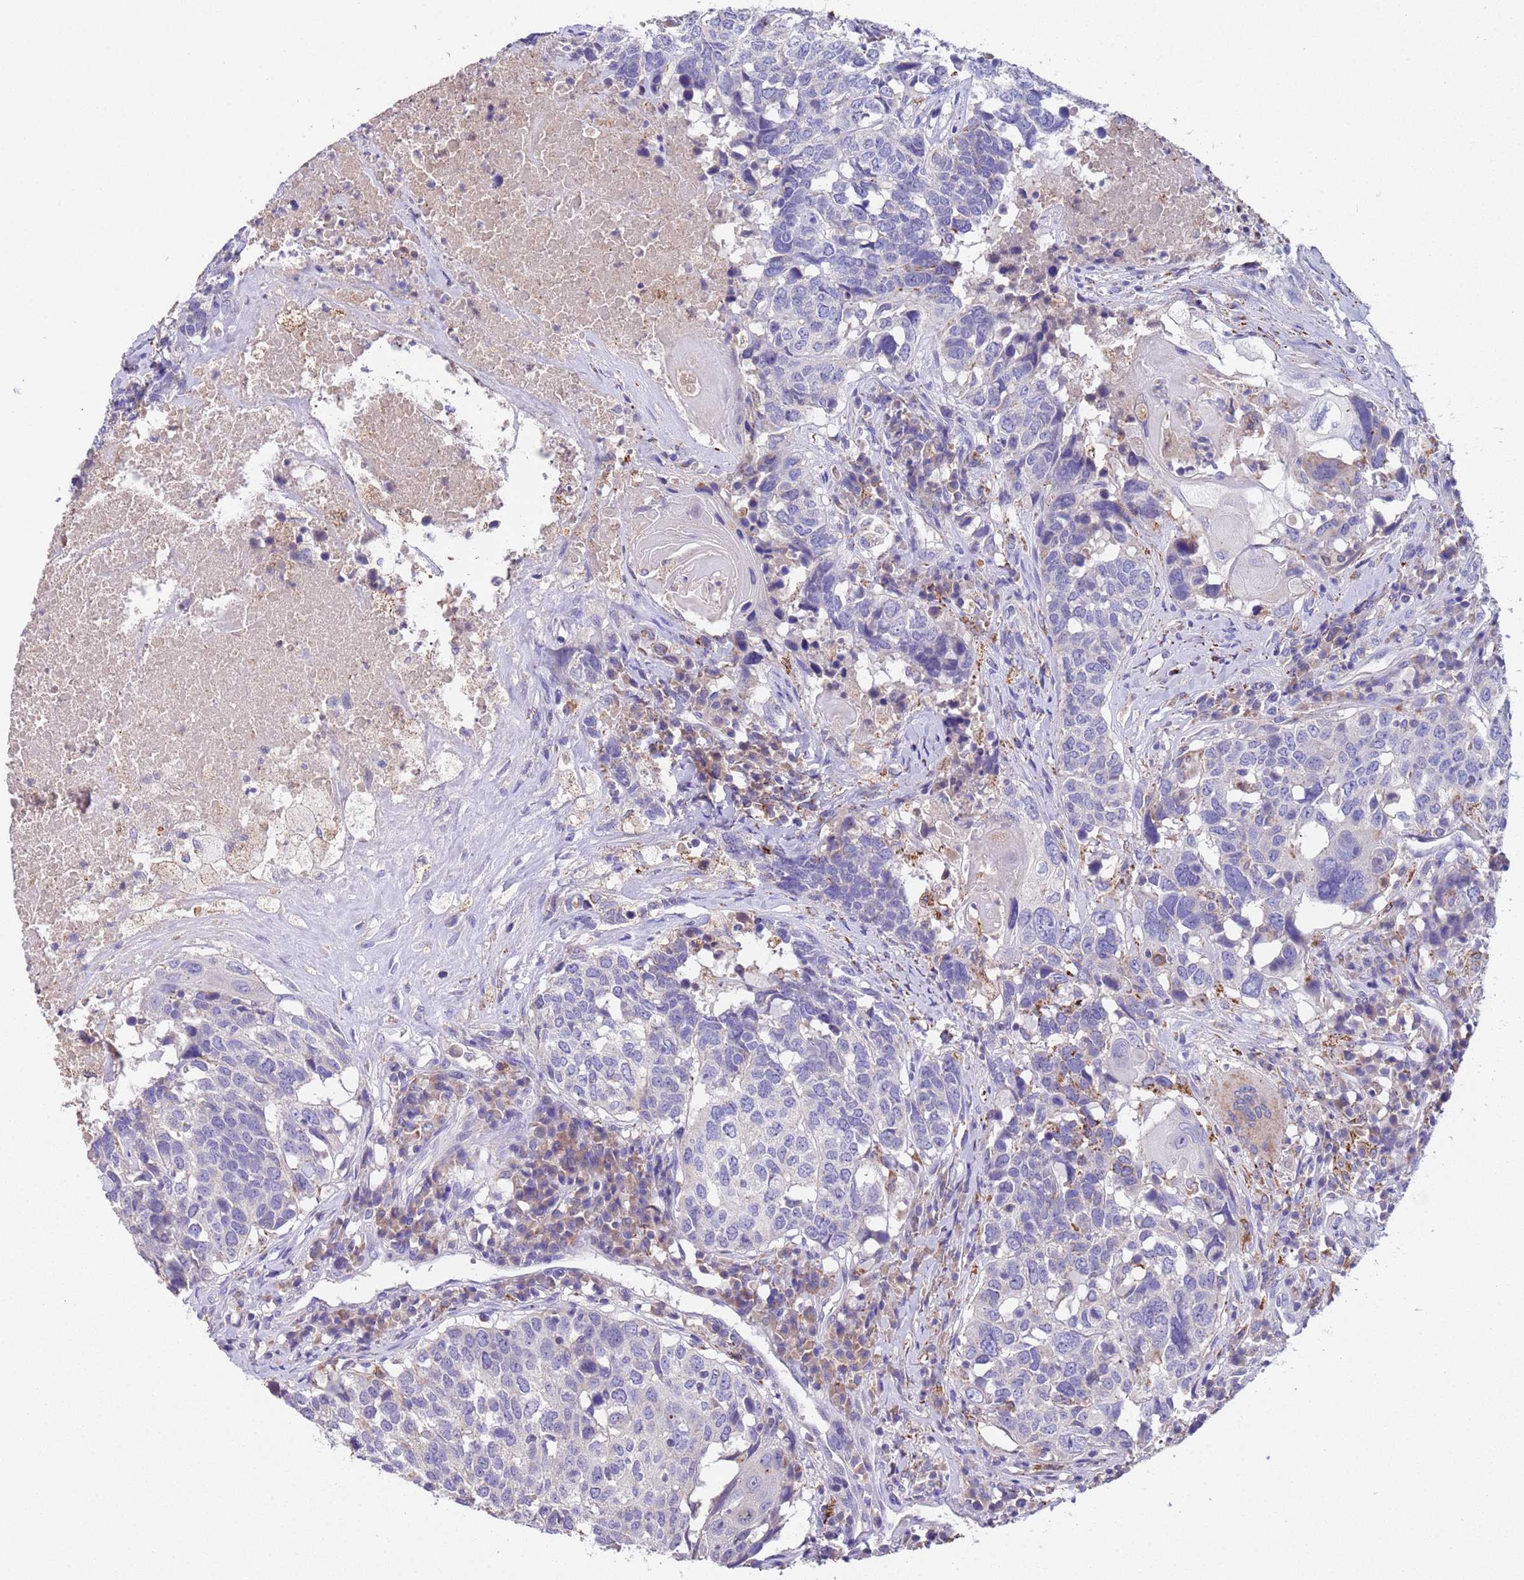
{"staining": {"intensity": "negative", "quantity": "none", "location": "none"}, "tissue": "head and neck cancer", "cell_type": "Tumor cells", "image_type": "cancer", "snomed": [{"axis": "morphology", "description": "Squamous cell carcinoma, NOS"}, {"axis": "topography", "description": "Head-Neck"}], "caption": "Tumor cells are negative for brown protein staining in squamous cell carcinoma (head and neck).", "gene": "SLC24A3", "patient": {"sex": "male", "age": 66}}